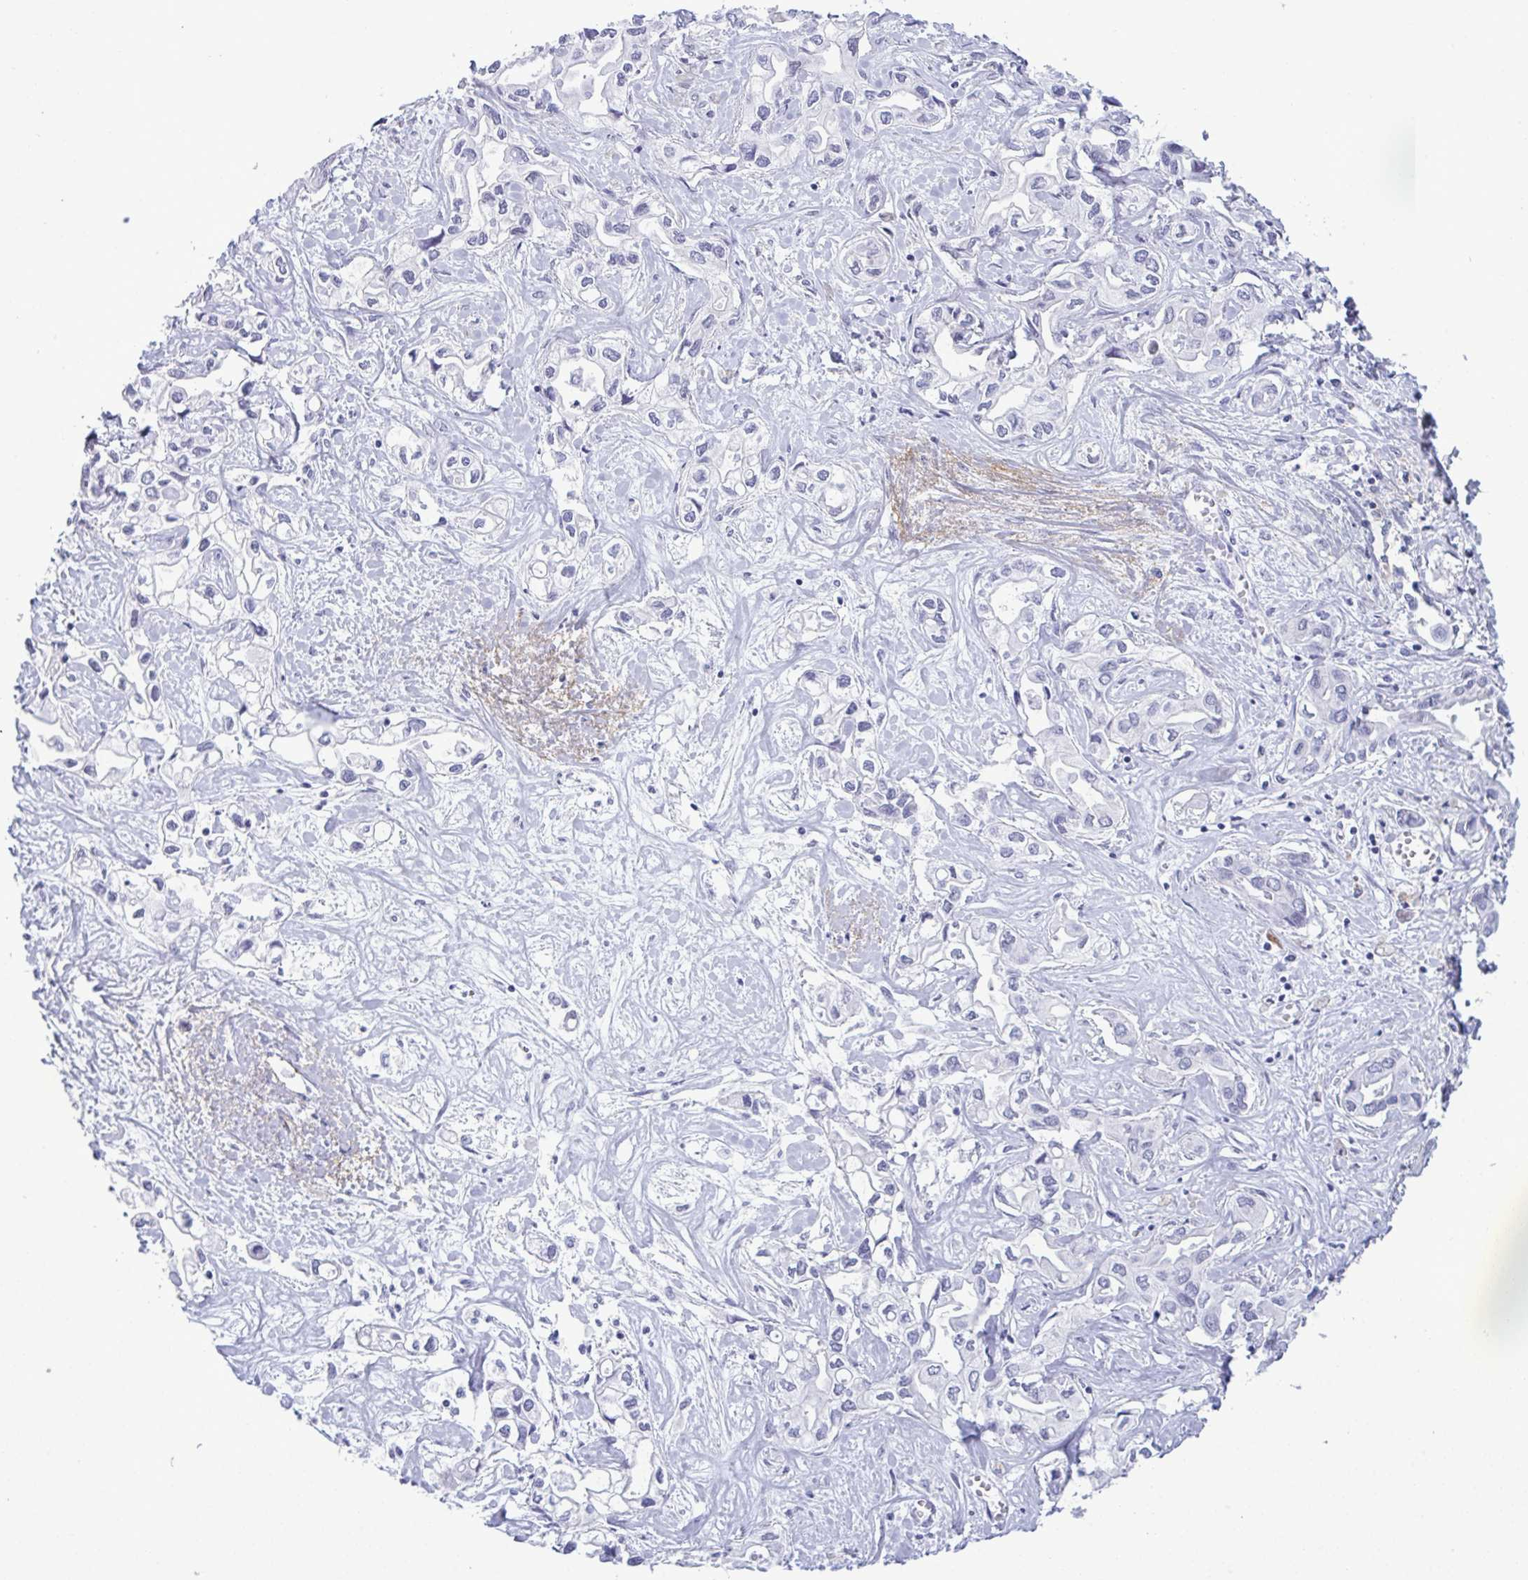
{"staining": {"intensity": "negative", "quantity": "none", "location": "none"}, "tissue": "liver cancer", "cell_type": "Tumor cells", "image_type": "cancer", "snomed": [{"axis": "morphology", "description": "Cholangiocarcinoma"}, {"axis": "topography", "description": "Liver"}], "caption": "Immunohistochemistry photomicrograph of liver cholangiocarcinoma stained for a protein (brown), which shows no expression in tumor cells.", "gene": "ELN", "patient": {"sex": "female", "age": 64}}